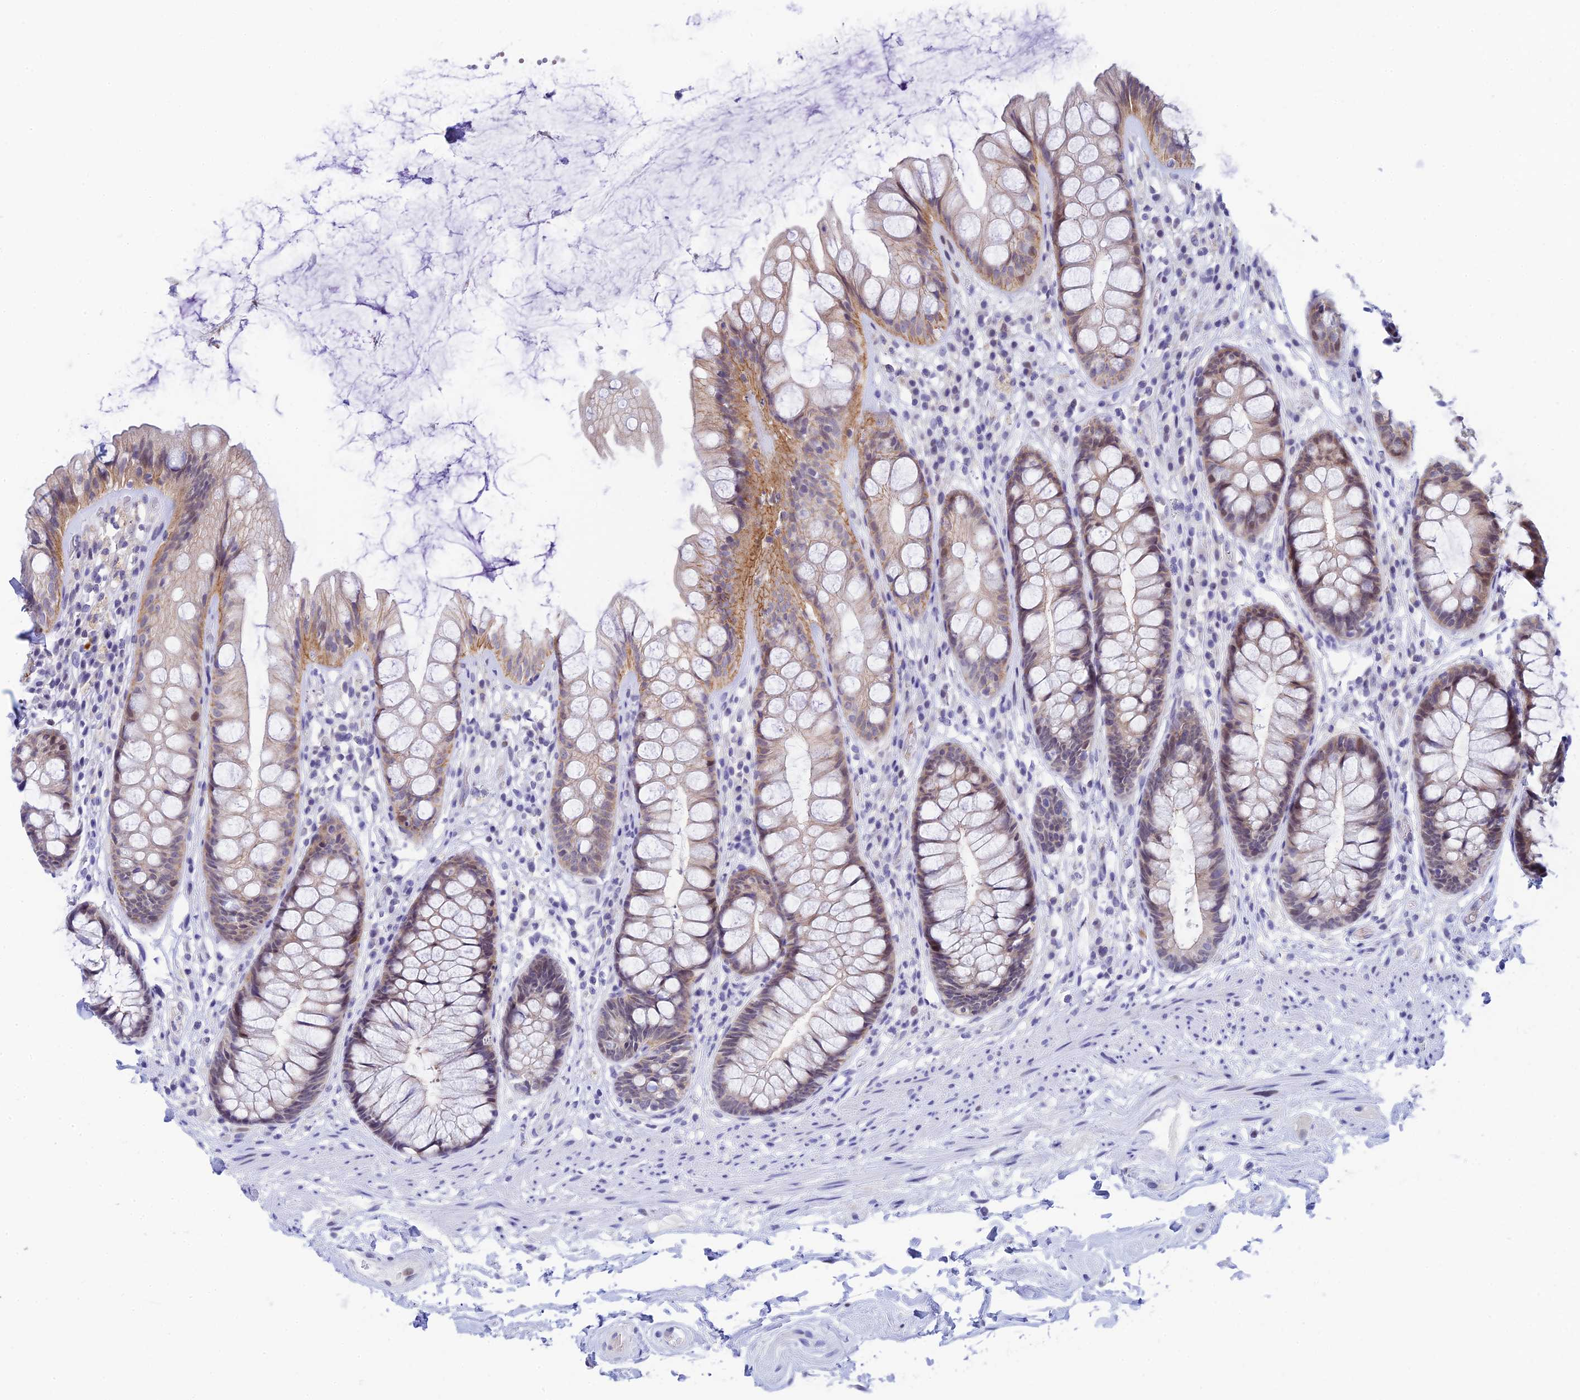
{"staining": {"intensity": "moderate", "quantity": "<25%", "location": "cytoplasmic/membranous"}, "tissue": "rectum", "cell_type": "Glandular cells", "image_type": "normal", "snomed": [{"axis": "morphology", "description": "Normal tissue, NOS"}, {"axis": "topography", "description": "Rectum"}], "caption": "Immunohistochemistry (IHC) histopathology image of normal rectum: rectum stained using IHC demonstrates low levels of moderate protein expression localized specifically in the cytoplasmic/membranous of glandular cells, appearing as a cytoplasmic/membranous brown color.", "gene": "RASGEF1B", "patient": {"sex": "male", "age": 74}}